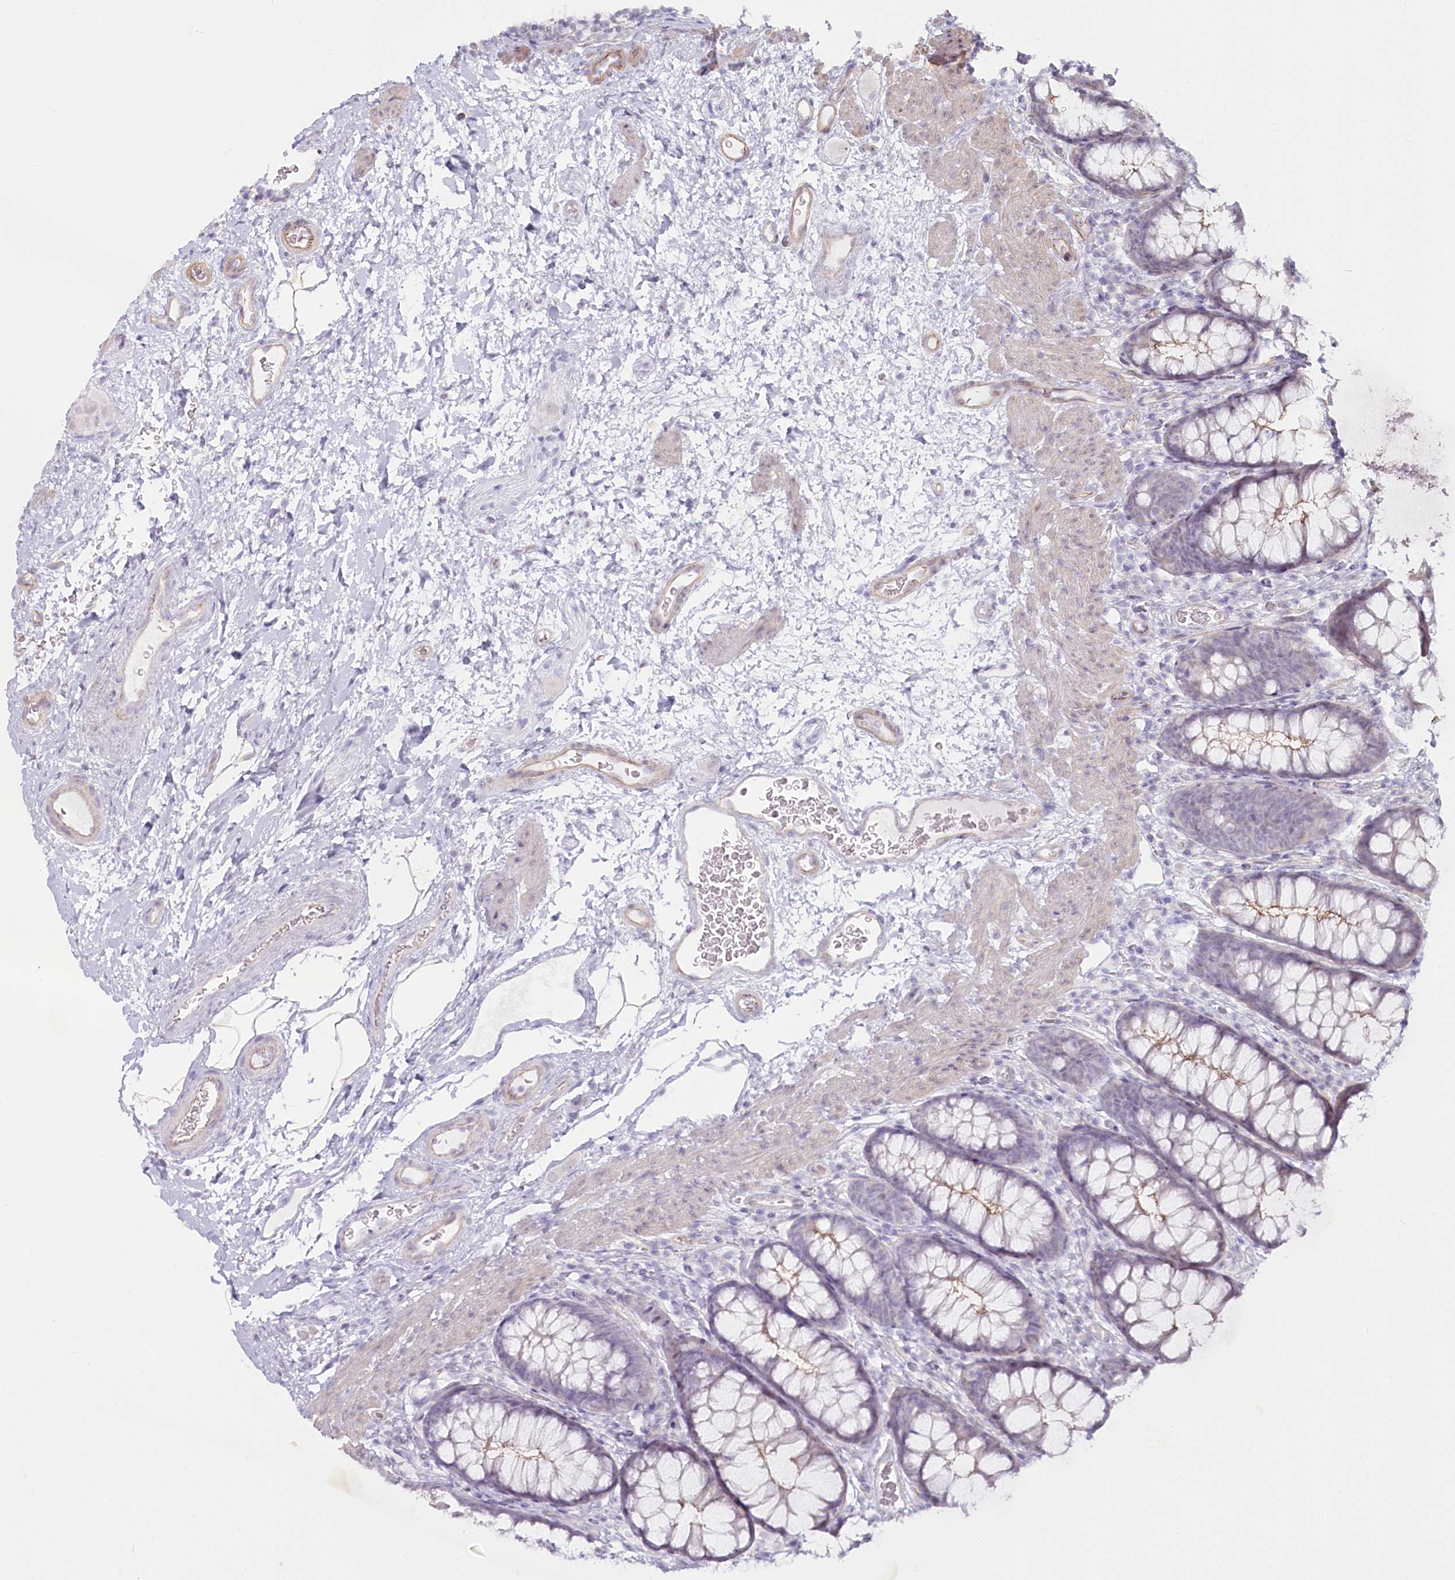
{"staining": {"intensity": "moderate", "quantity": "25%-75%", "location": "cytoplasmic/membranous"}, "tissue": "colon", "cell_type": "Endothelial cells", "image_type": "normal", "snomed": [{"axis": "morphology", "description": "Normal tissue, NOS"}, {"axis": "topography", "description": "Colon"}], "caption": "The image exhibits a brown stain indicating the presence of a protein in the cytoplasmic/membranous of endothelial cells in colon. The protein is stained brown, and the nuclei are stained in blue (DAB (3,3'-diaminobenzidine) IHC with brightfield microscopy, high magnification).", "gene": "ABHD8", "patient": {"sex": "female", "age": 62}}